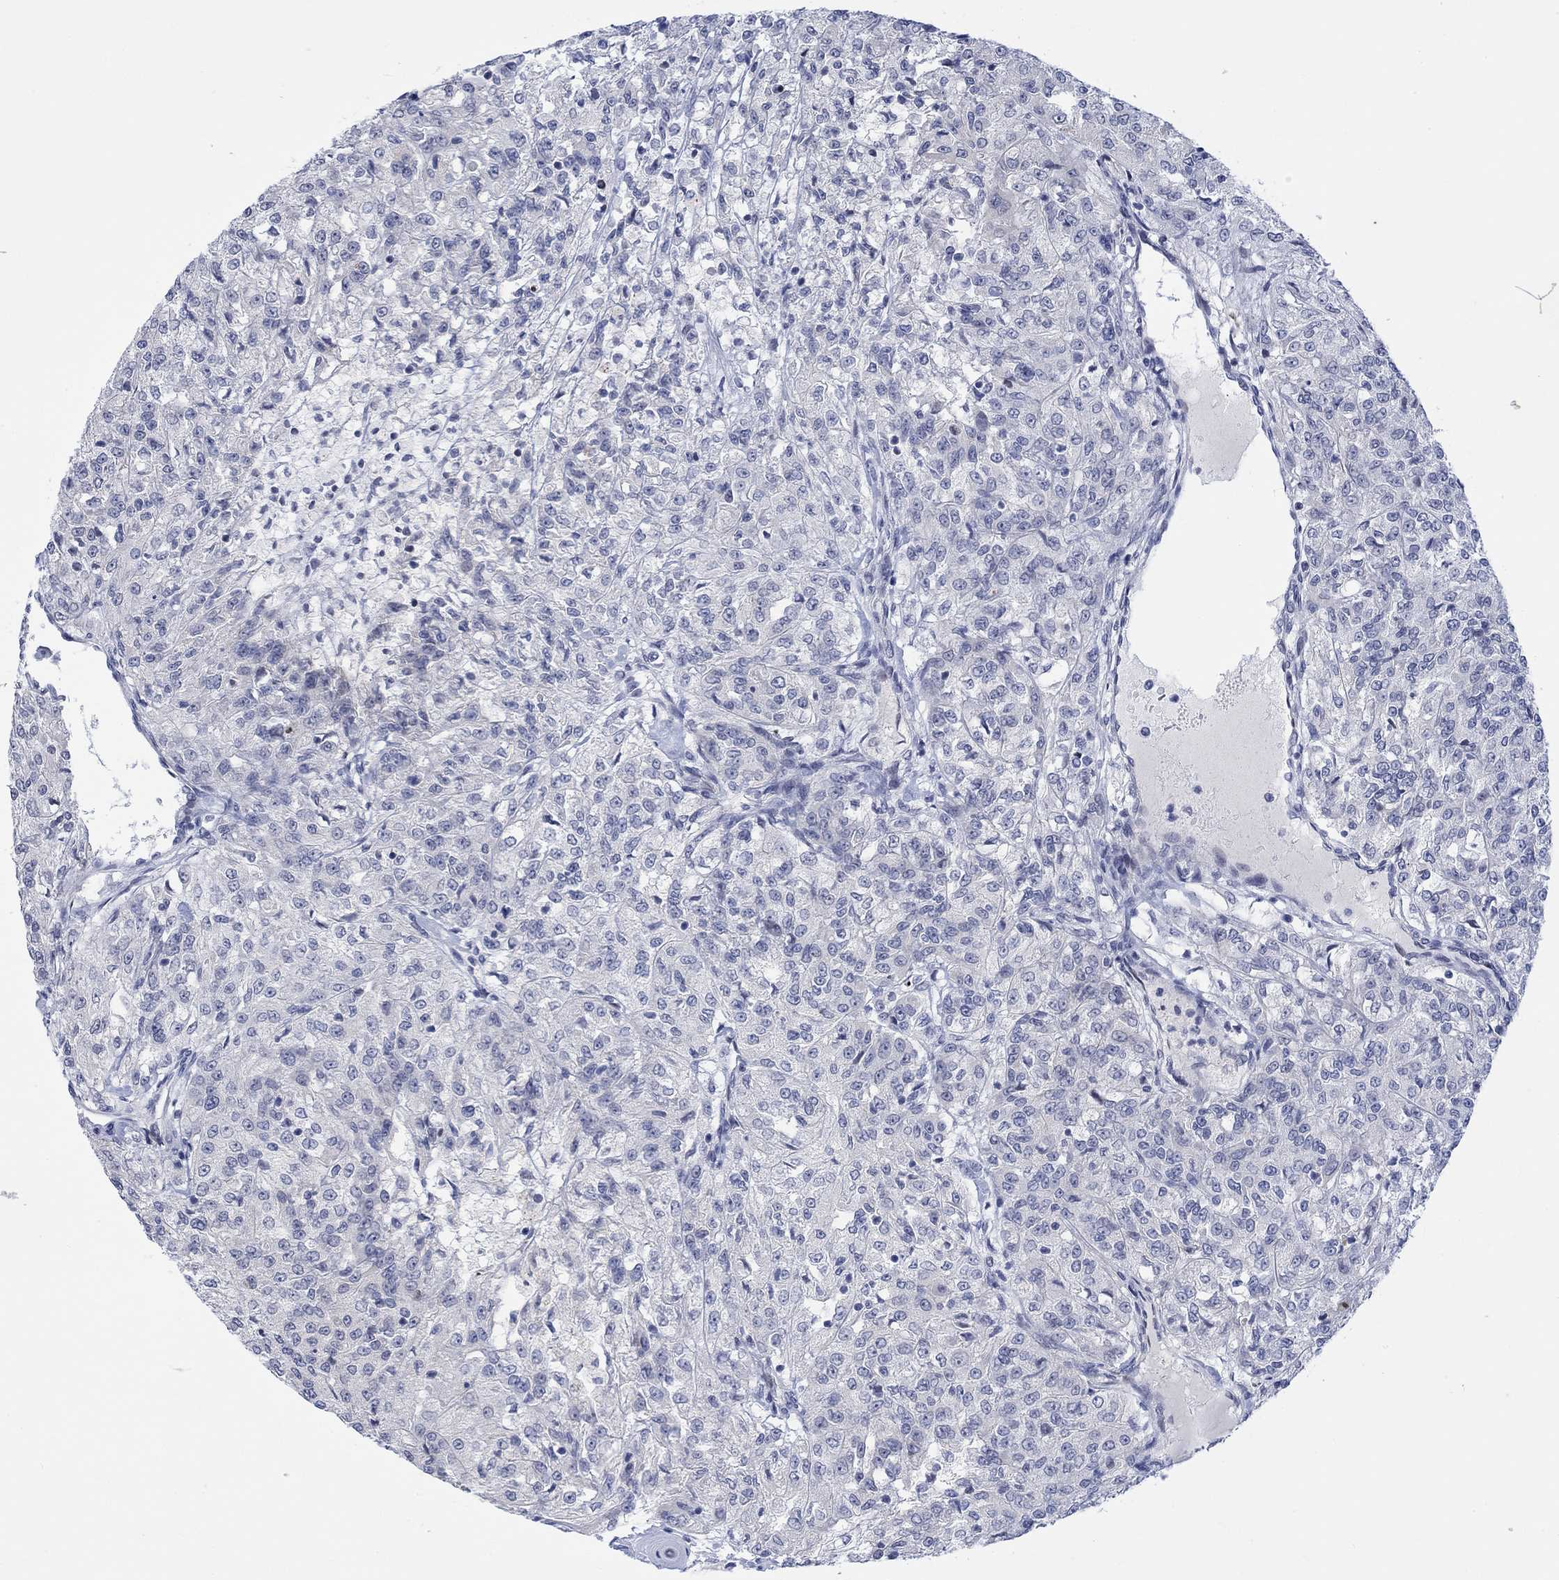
{"staining": {"intensity": "negative", "quantity": "none", "location": "none"}, "tissue": "renal cancer", "cell_type": "Tumor cells", "image_type": "cancer", "snomed": [{"axis": "morphology", "description": "Adenocarcinoma, NOS"}, {"axis": "topography", "description": "Kidney"}], "caption": "Tumor cells show no significant positivity in adenocarcinoma (renal). (Immunohistochemistry (ihc), brightfield microscopy, high magnification).", "gene": "DCX", "patient": {"sex": "female", "age": 63}}